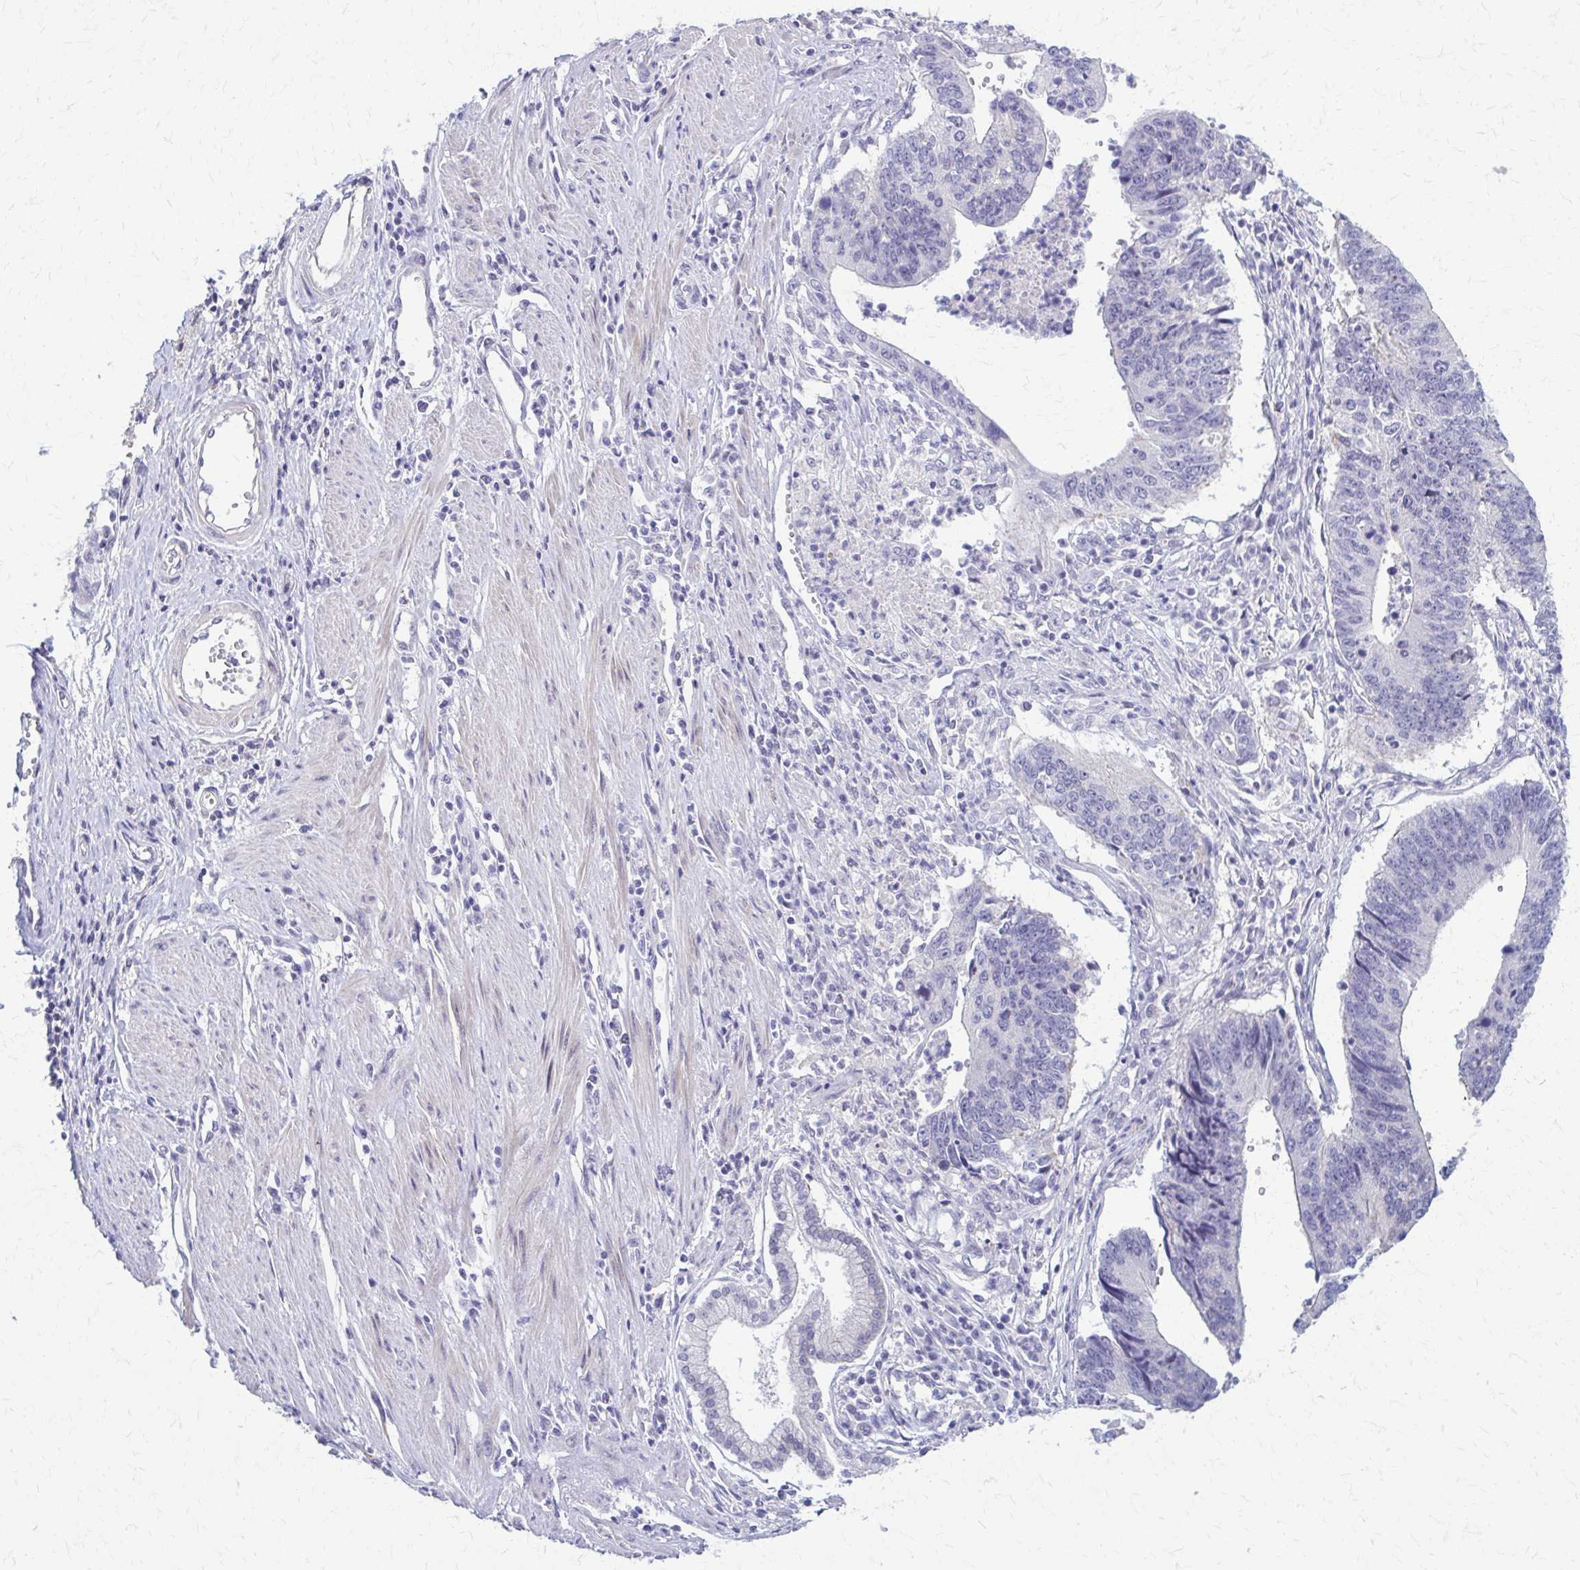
{"staining": {"intensity": "negative", "quantity": "none", "location": "none"}, "tissue": "stomach cancer", "cell_type": "Tumor cells", "image_type": "cancer", "snomed": [{"axis": "morphology", "description": "Adenocarcinoma, NOS"}, {"axis": "topography", "description": "Stomach"}], "caption": "Adenocarcinoma (stomach) was stained to show a protein in brown. There is no significant staining in tumor cells.", "gene": "RHOBTB2", "patient": {"sex": "male", "age": 59}}